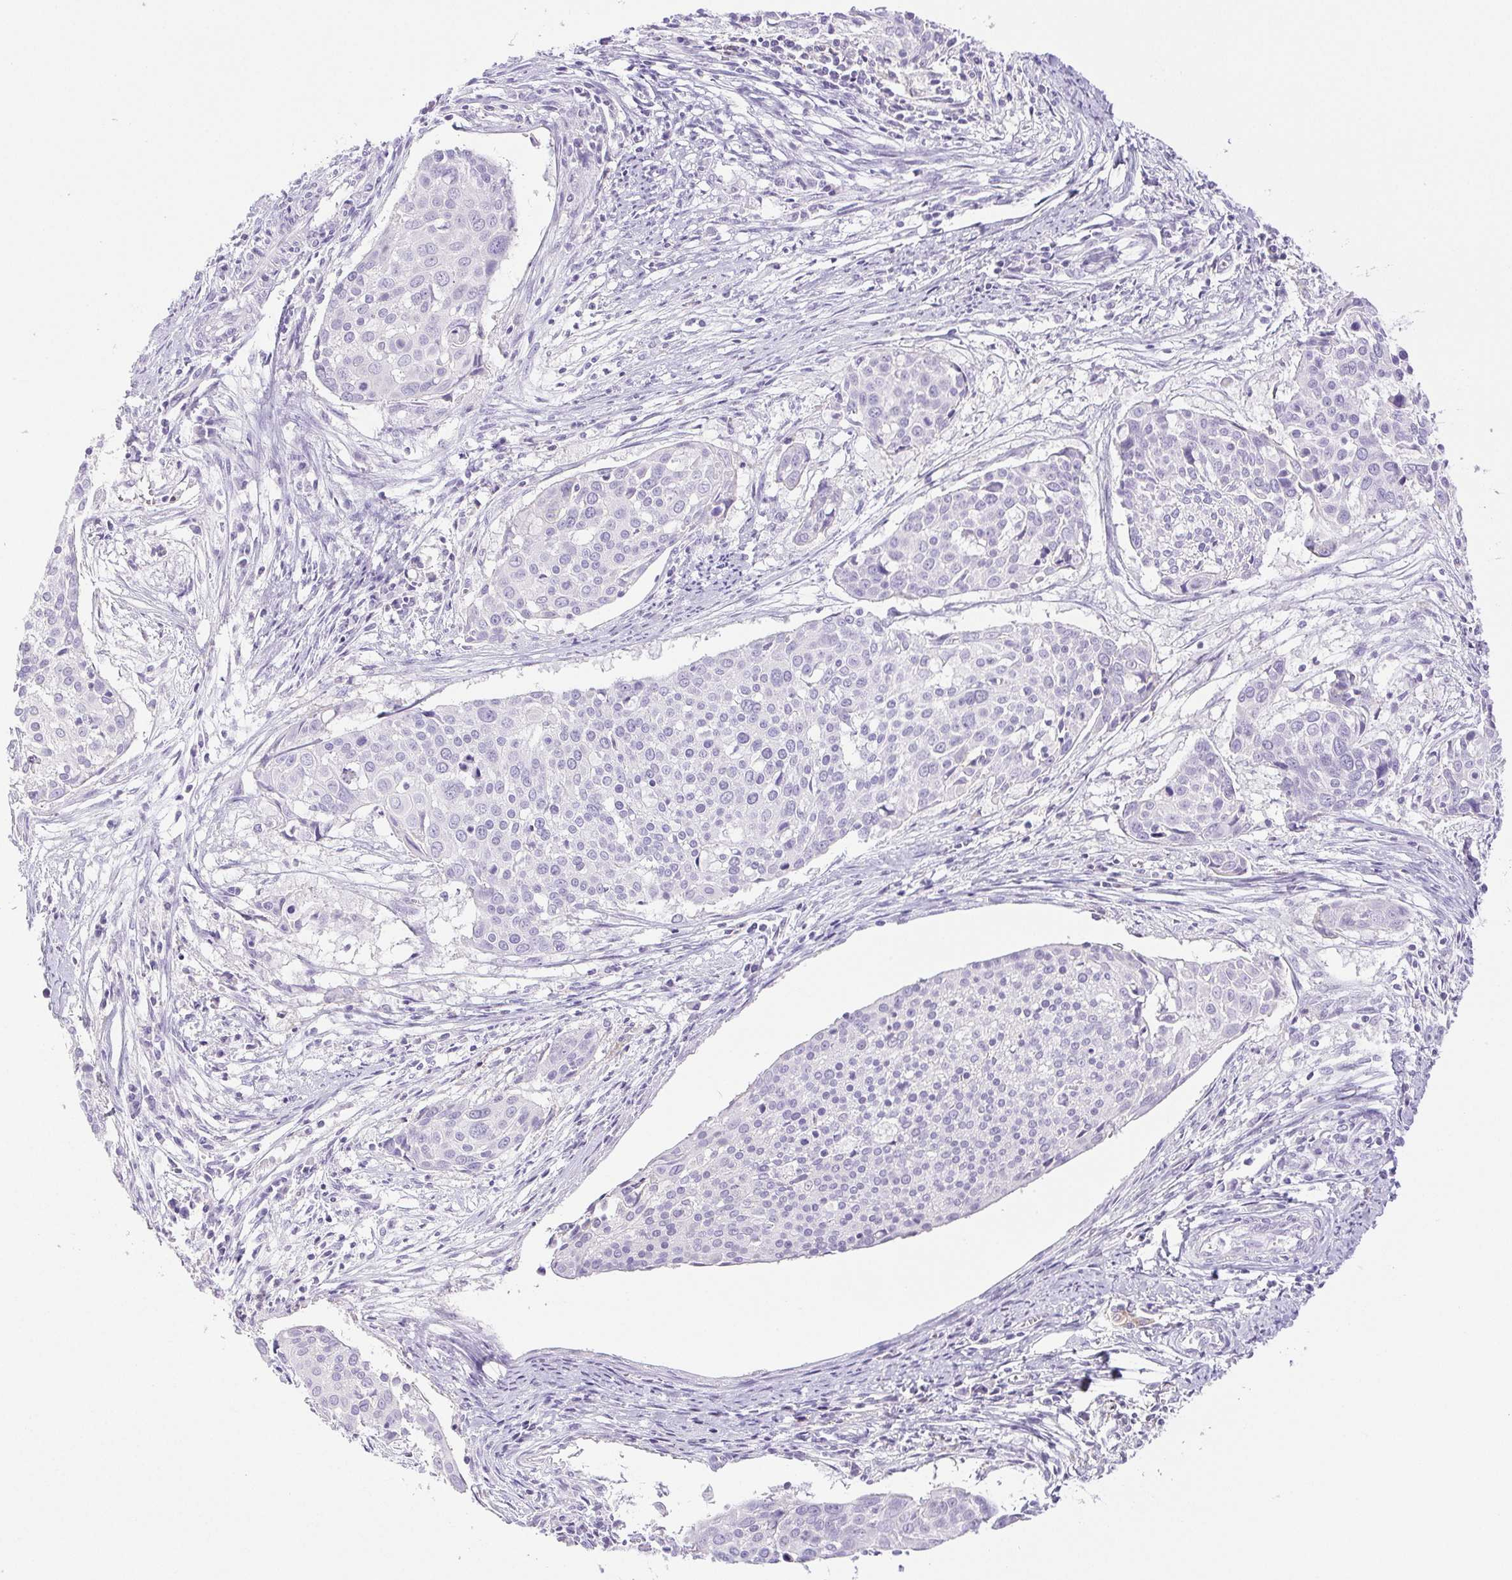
{"staining": {"intensity": "negative", "quantity": "none", "location": "none"}, "tissue": "cervical cancer", "cell_type": "Tumor cells", "image_type": "cancer", "snomed": [{"axis": "morphology", "description": "Squamous cell carcinoma, NOS"}, {"axis": "topography", "description": "Cervix"}], "caption": "Tumor cells show no significant protein staining in cervical squamous cell carcinoma.", "gene": "HLA-G", "patient": {"sex": "female", "age": 39}}